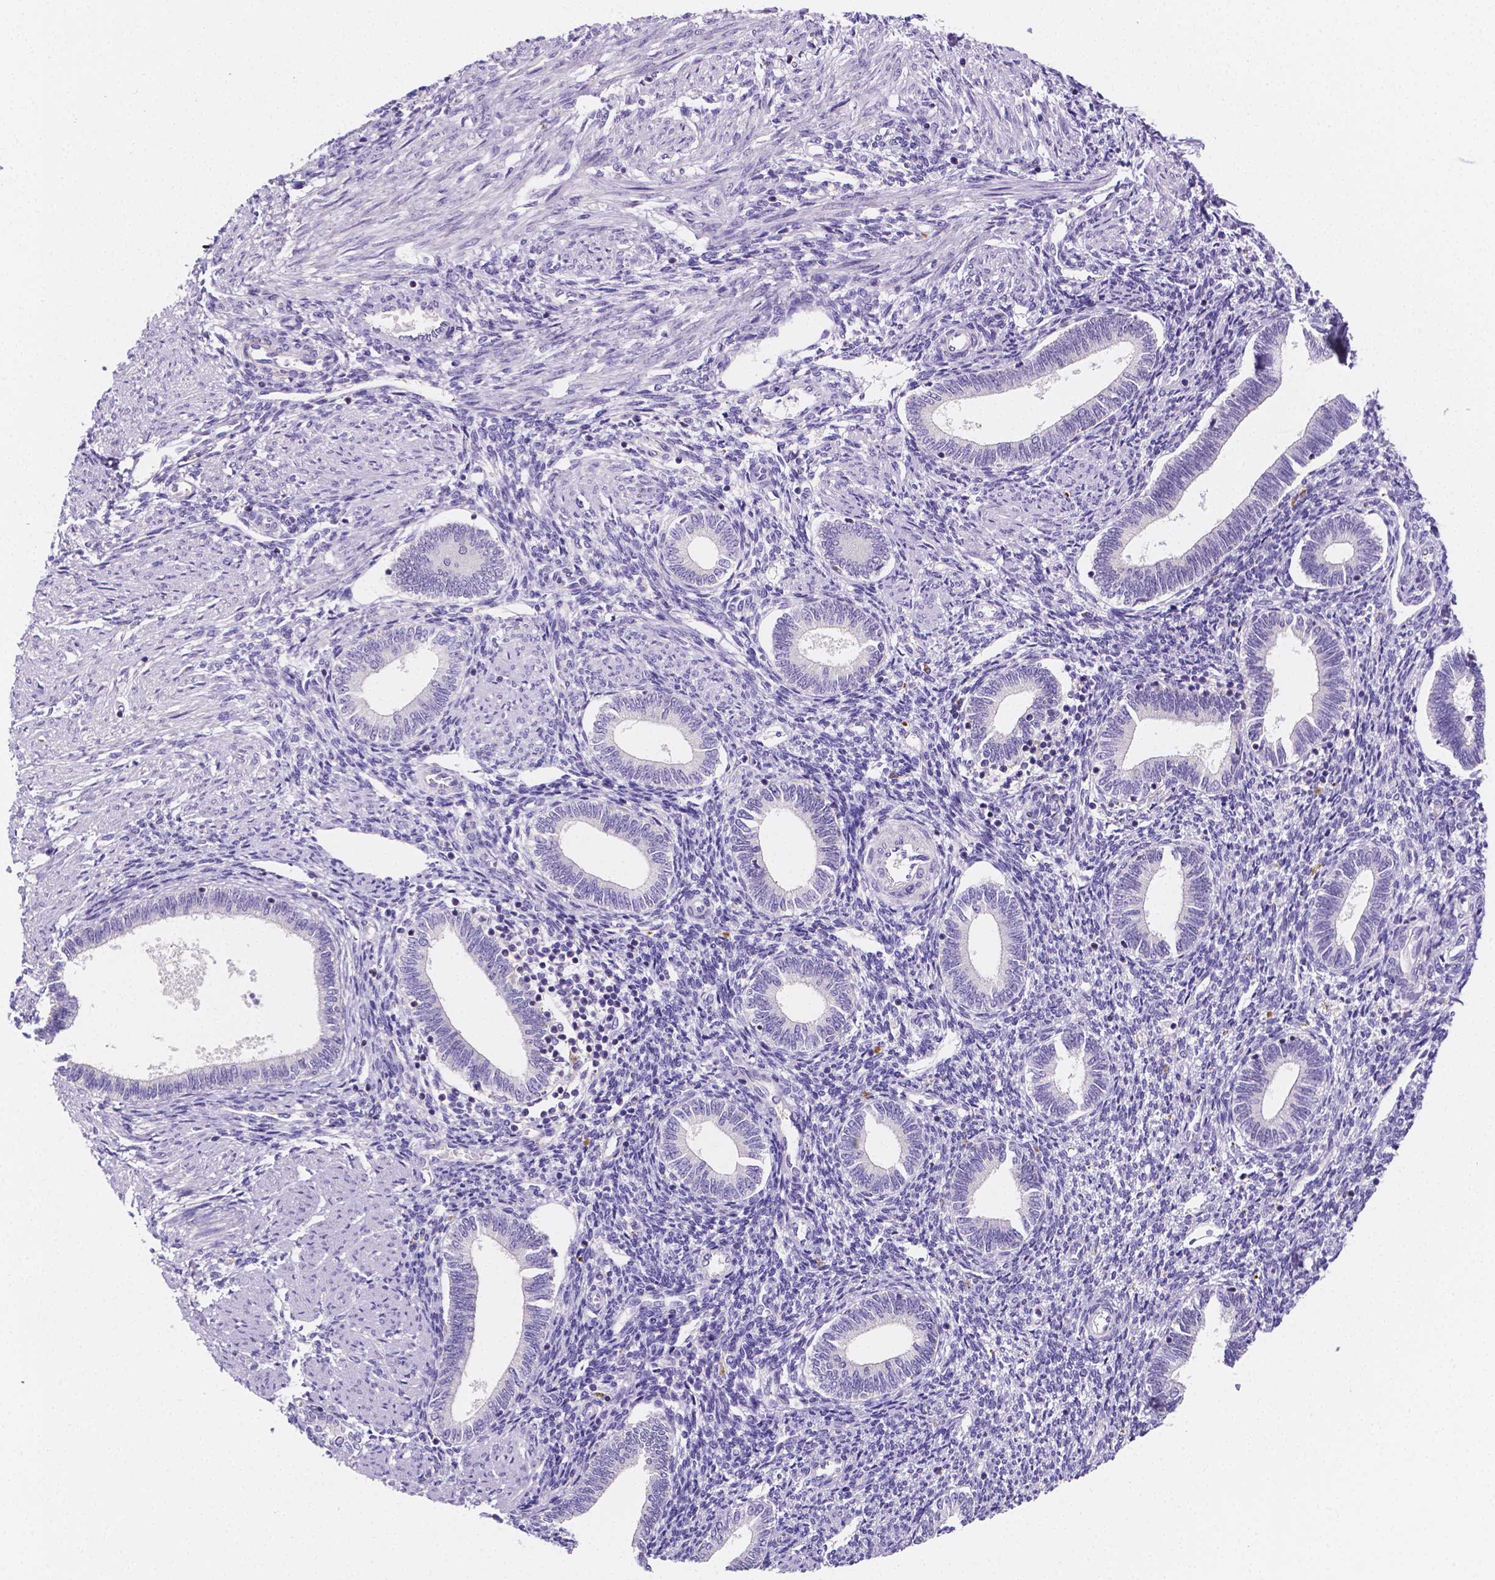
{"staining": {"intensity": "negative", "quantity": "none", "location": "none"}, "tissue": "endometrium", "cell_type": "Cells in endometrial stroma", "image_type": "normal", "snomed": [{"axis": "morphology", "description": "Normal tissue, NOS"}, {"axis": "topography", "description": "Endometrium"}], "caption": "IHC of normal human endometrium demonstrates no positivity in cells in endometrial stroma. (DAB immunohistochemistry visualized using brightfield microscopy, high magnification).", "gene": "NRGN", "patient": {"sex": "female", "age": 42}}